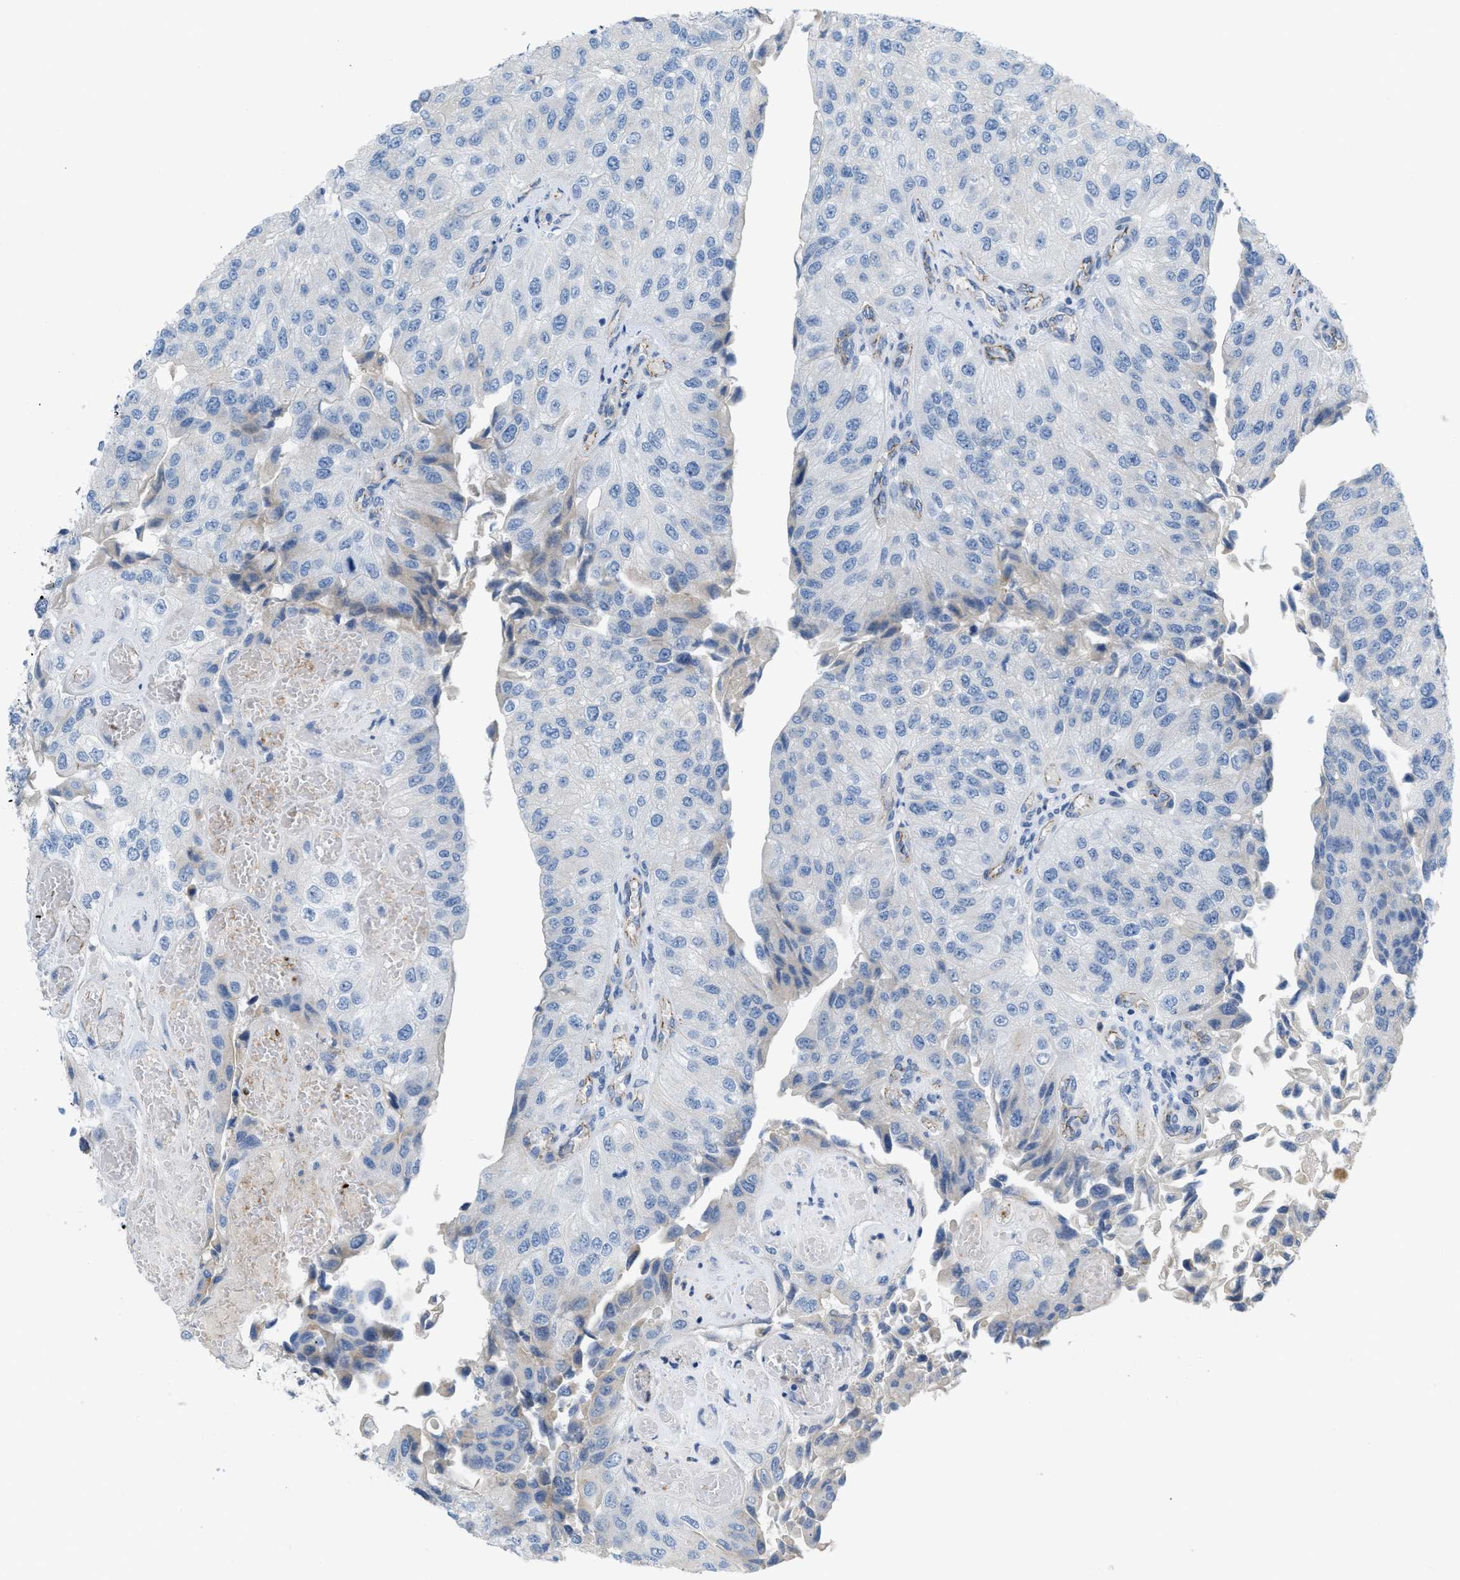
{"staining": {"intensity": "negative", "quantity": "none", "location": "none"}, "tissue": "urothelial cancer", "cell_type": "Tumor cells", "image_type": "cancer", "snomed": [{"axis": "morphology", "description": "Urothelial carcinoma, High grade"}, {"axis": "topography", "description": "Kidney"}, {"axis": "topography", "description": "Urinary bladder"}], "caption": "This photomicrograph is of urothelial cancer stained with IHC to label a protein in brown with the nuclei are counter-stained blue. There is no expression in tumor cells.", "gene": "CRB3", "patient": {"sex": "male", "age": 77}}